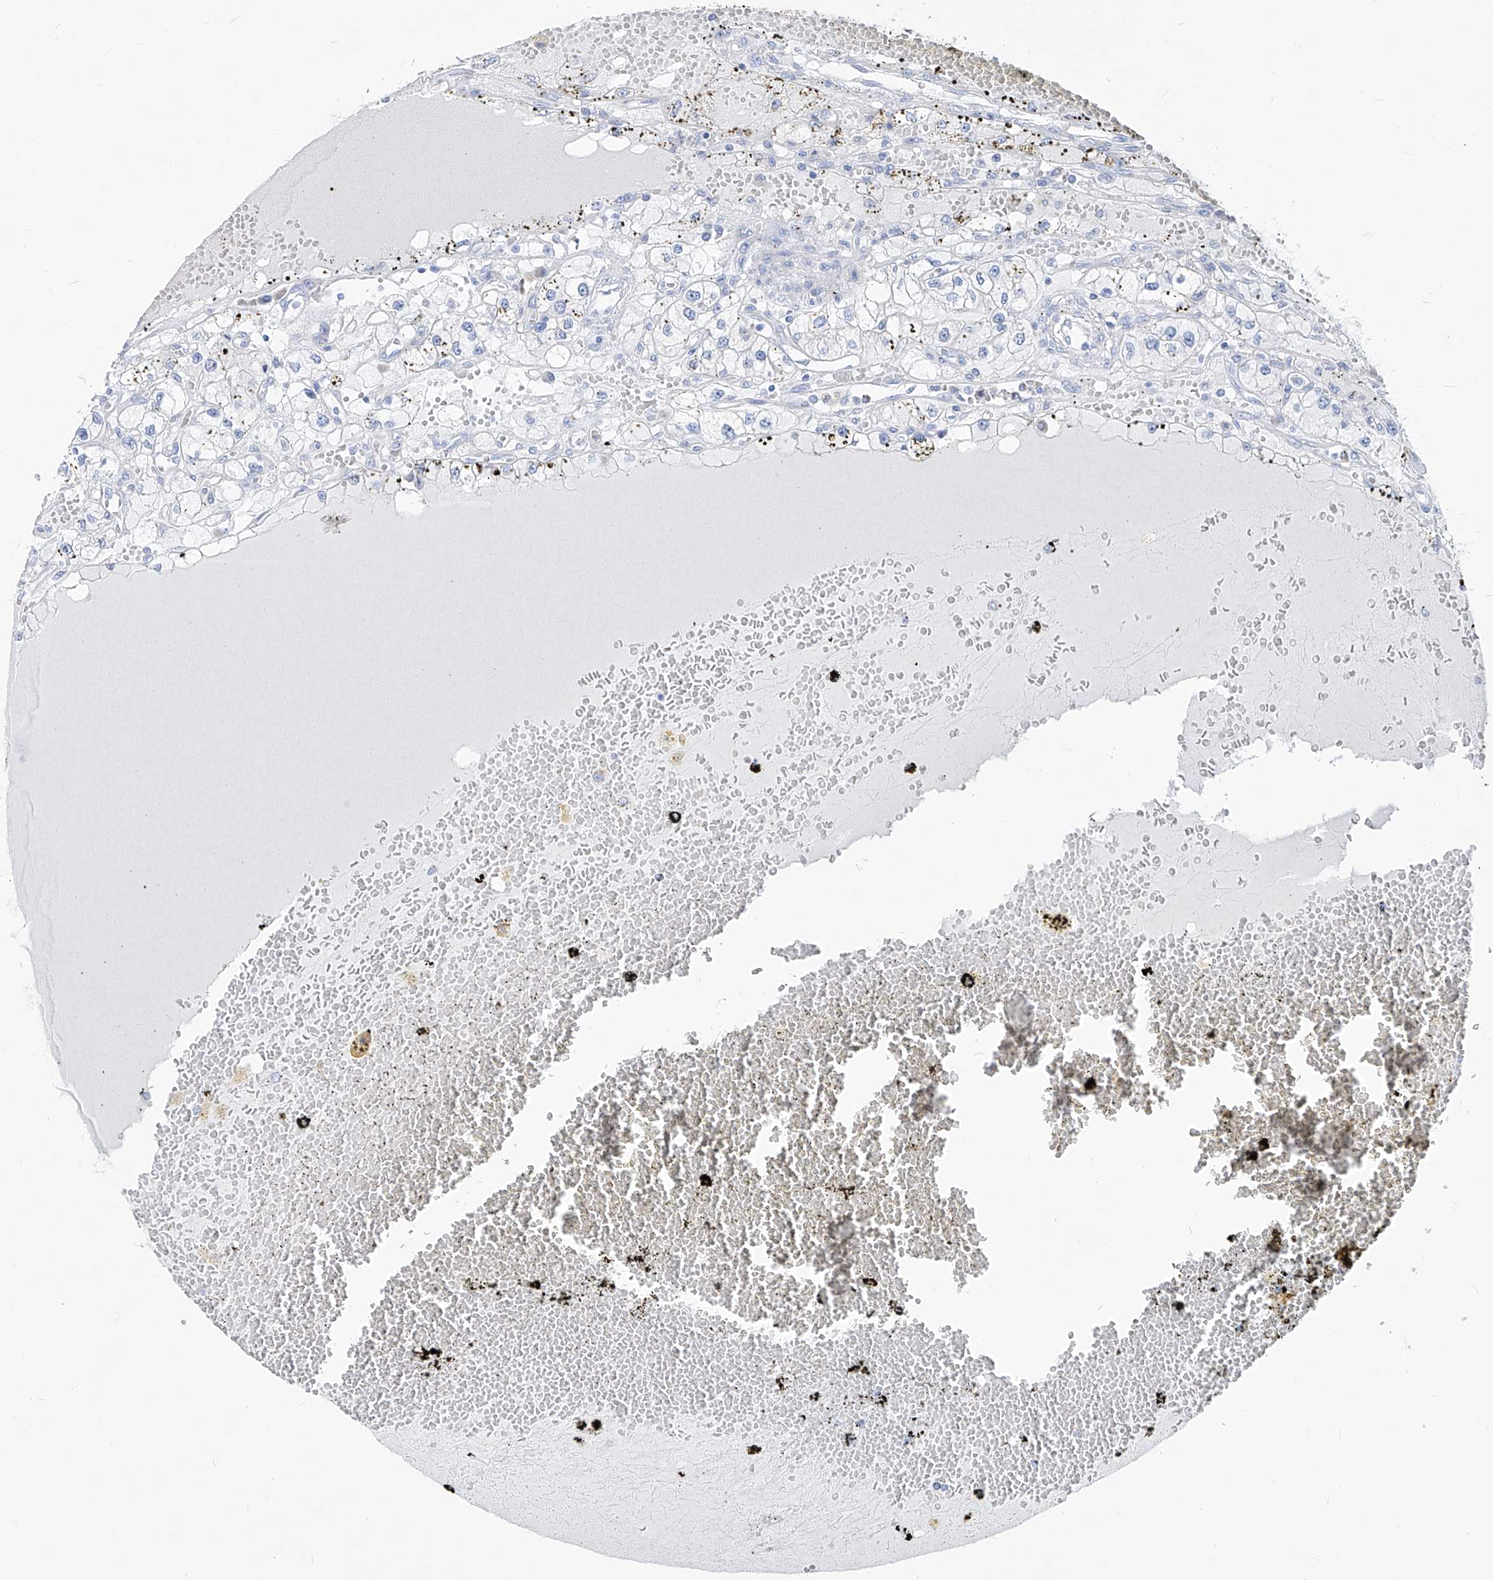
{"staining": {"intensity": "negative", "quantity": "none", "location": "none"}, "tissue": "renal cancer", "cell_type": "Tumor cells", "image_type": "cancer", "snomed": [{"axis": "morphology", "description": "Adenocarcinoma, NOS"}, {"axis": "topography", "description": "Kidney"}], "caption": "Renal cancer was stained to show a protein in brown. There is no significant staining in tumor cells. (DAB IHC visualized using brightfield microscopy, high magnification).", "gene": "UFL1", "patient": {"sex": "male", "age": 56}}